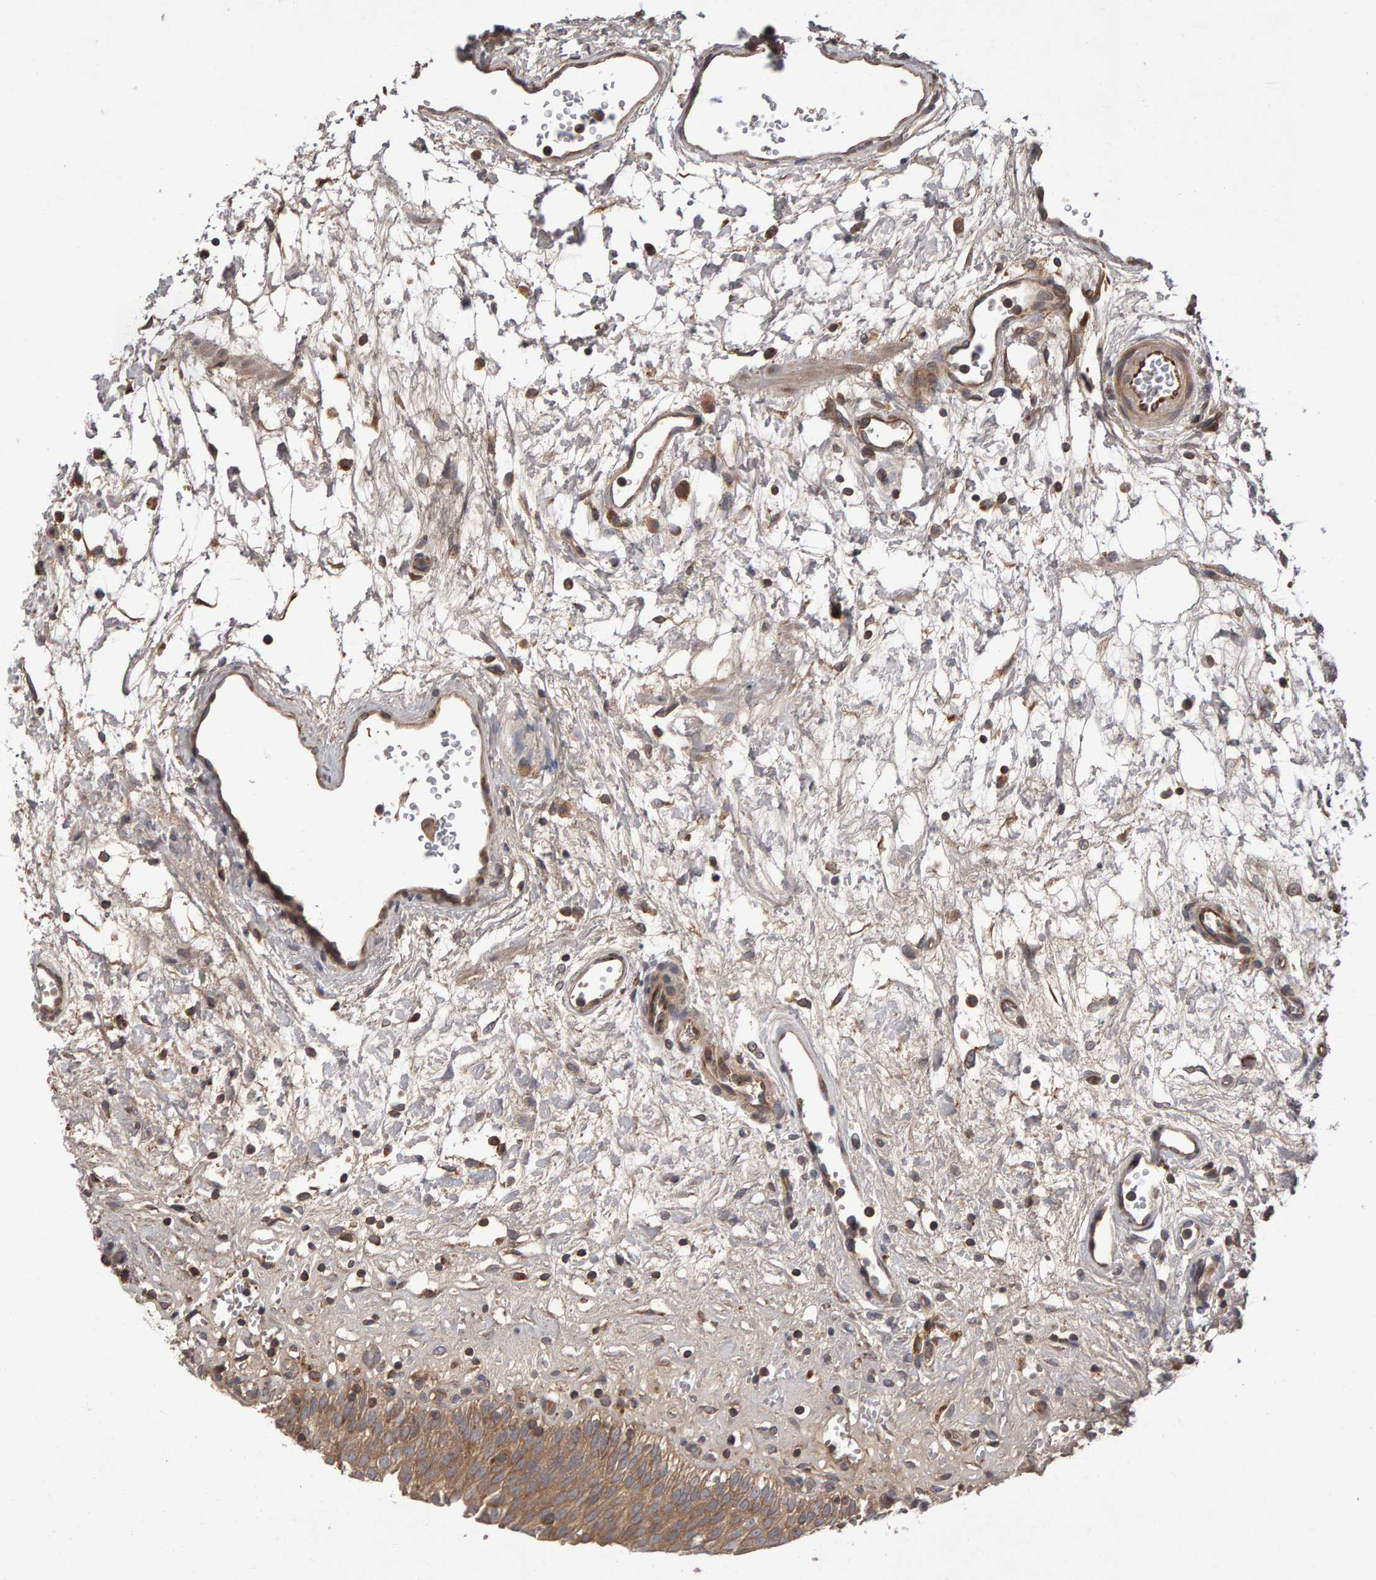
{"staining": {"intensity": "moderate", "quantity": ">75%", "location": "cytoplasmic/membranous"}, "tissue": "urinary bladder", "cell_type": "Urothelial cells", "image_type": "normal", "snomed": [{"axis": "morphology", "description": "Urothelial carcinoma, High grade"}, {"axis": "topography", "description": "Urinary bladder"}], "caption": "High-magnification brightfield microscopy of unremarkable urinary bladder stained with DAB (3,3'-diaminobenzidine) (brown) and counterstained with hematoxylin (blue). urothelial cells exhibit moderate cytoplasmic/membranous positivity is appreciated in approximately>75% of cells. The staining was performed using DAB to visualize the protein expression in brown, while the nuclei were stained in blue with hematoxylin (Magnification: 20x).", "gene": "PGS1", "patient": {"sex": "male", "age": 46}}